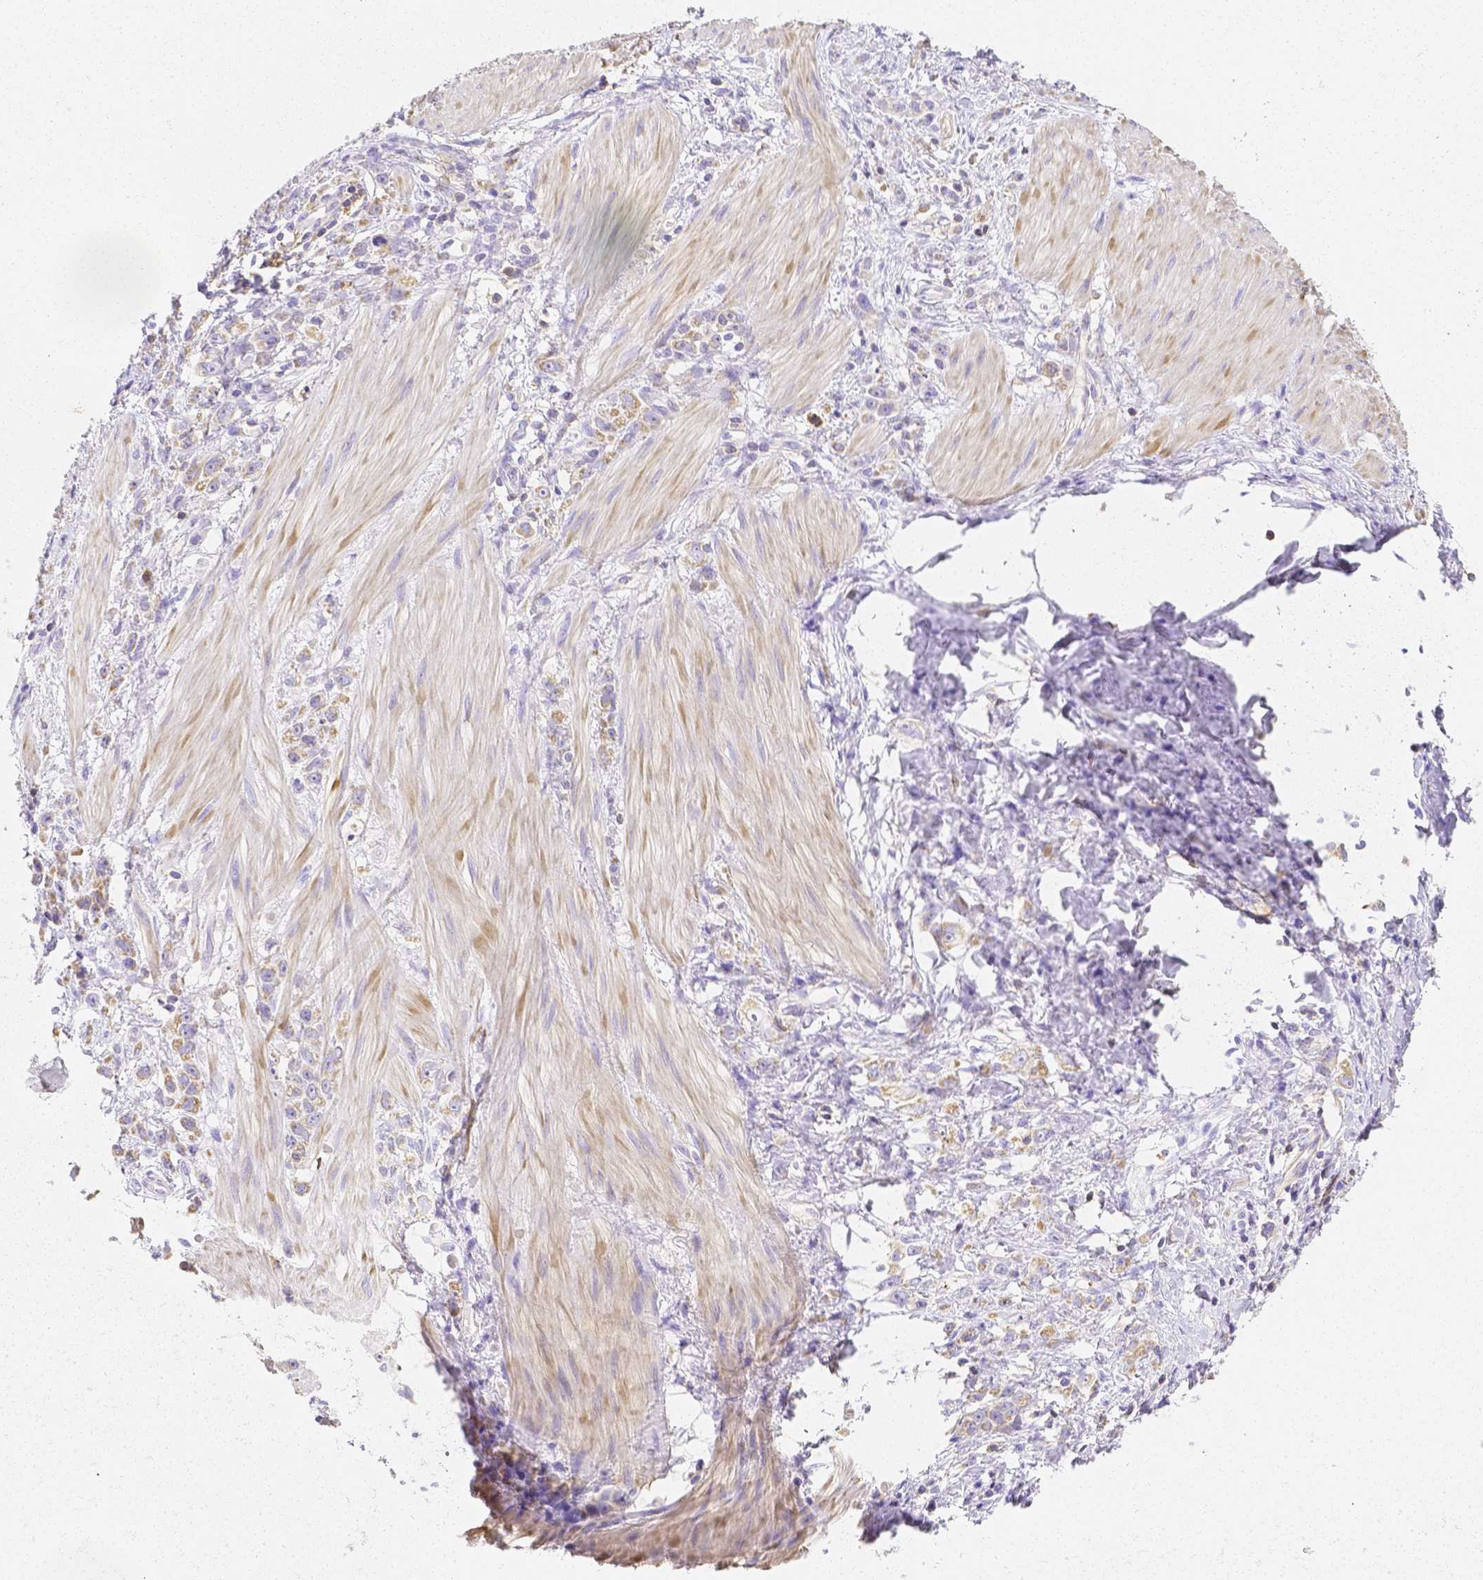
{"staining": {"intensity": "moderate", "quantity": "<25%", "location": "cytoplasmic/membranous"}, "tissue": "stomach cancer", "cell_type": "Tumor cells", "image_type": "cancer", "snomed": [{"axis": "morphology", "description": "Adenocarcinoma, NOS"}, {"axis": "topography", "description": "Stomach"}], "caption": "Moderate cytoplasmic/membranous expression is present in approximately <25% of tumor cells in stomach cancer (adenocarcinoma).", "gene": "ASAH2", "patient": {"sex": "male", "age": 47}}